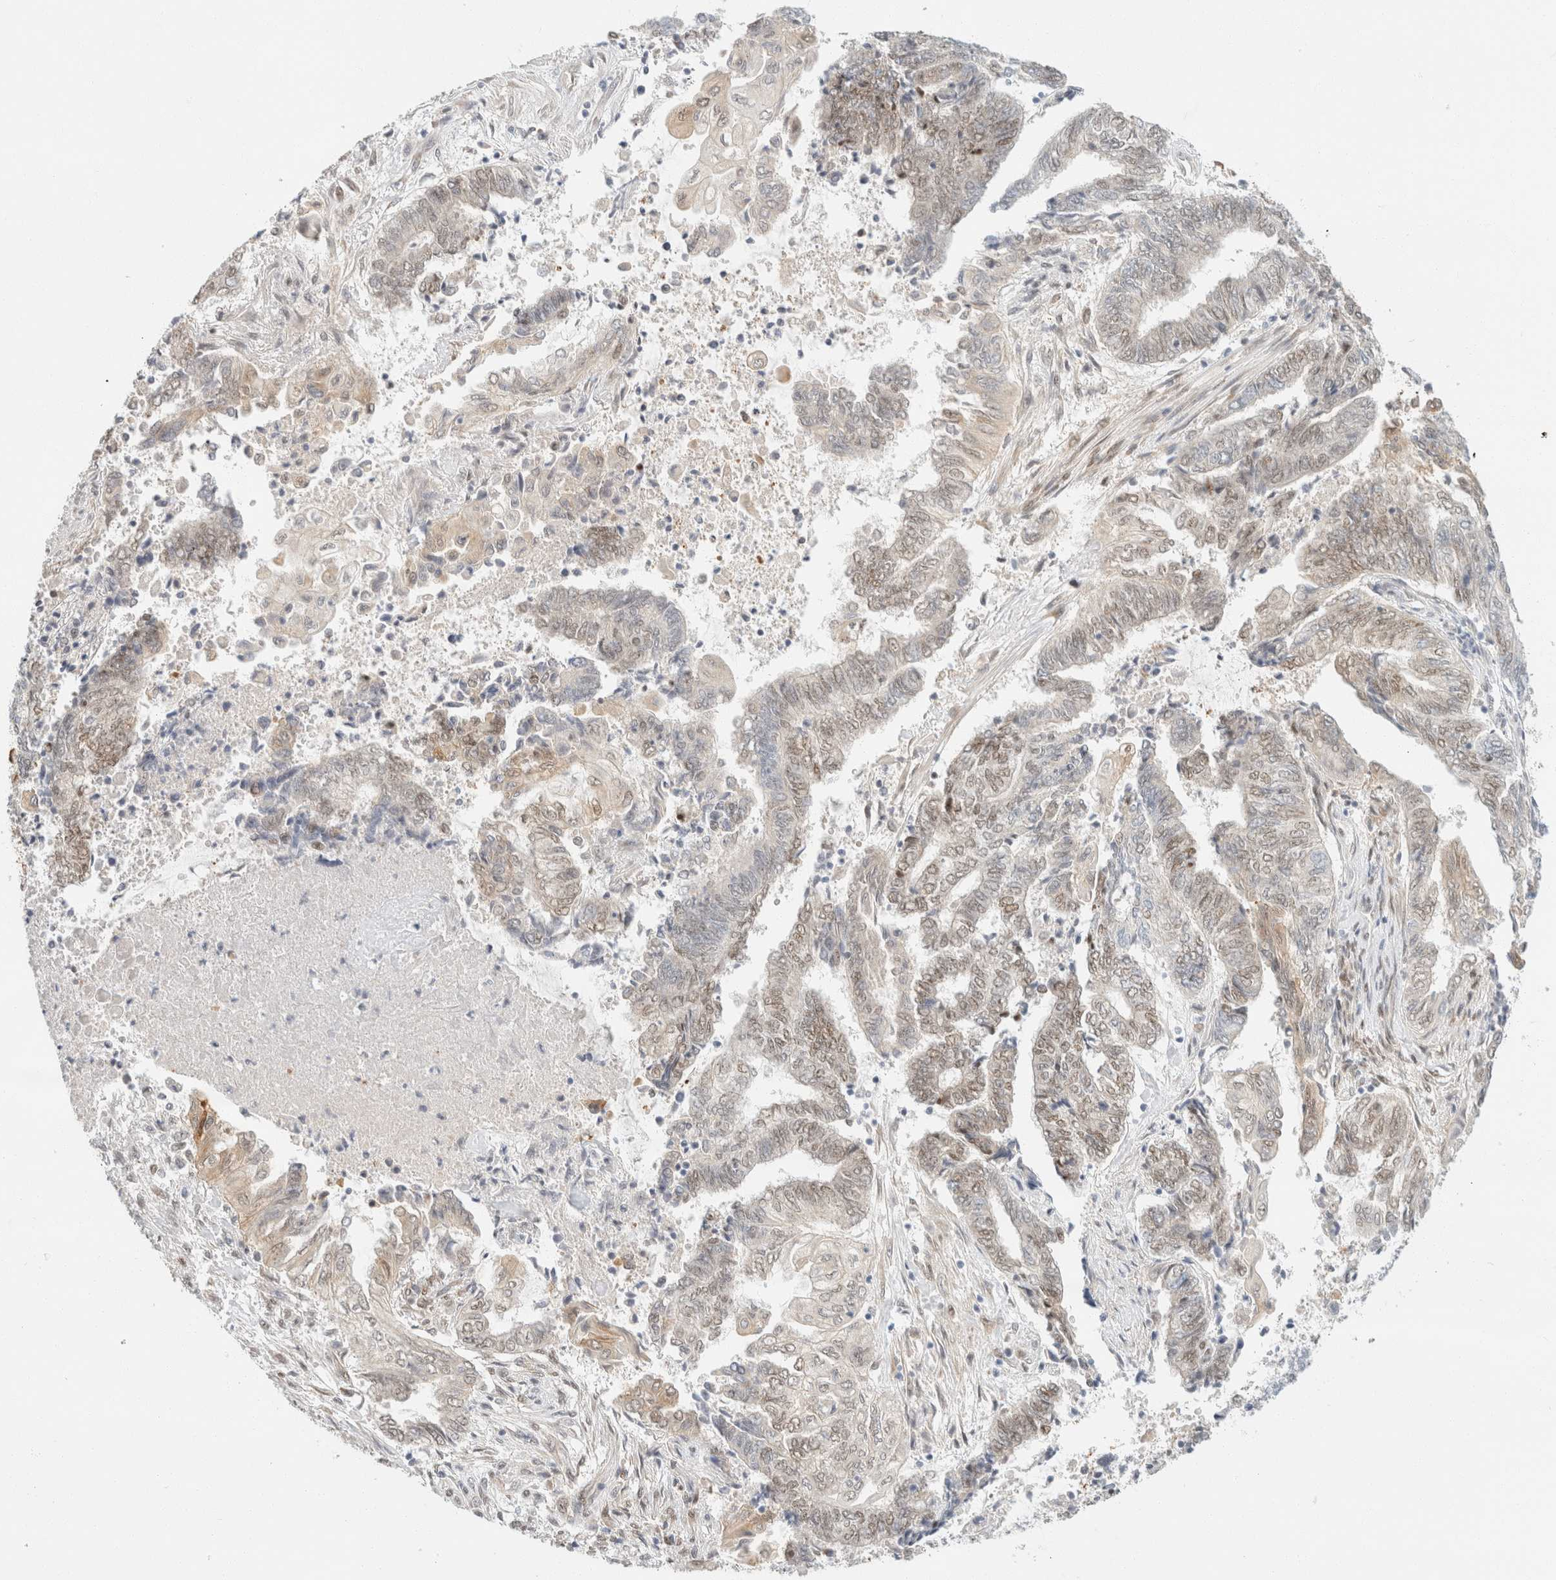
{"staining": {"intensity": "weak", "quantity": "<25%", "location": "nuclear"}, "tissue": "endometrial cancer", "cell_type": "Tumor cells", "image_type": "cancer", "snomed": [{"axis": "morphology", "description": "Adenocarcinoma, NOS"}, {"axis": "topography", "description": "Uterus"}, {"axis": "topography", "description": "Endometrium"}], "caption": "IHC histopathology image of endometrial cancer stained for a protein (brown), which shows no expression in tumor cells. Brightfield microscopy of immunohistochemistry (IHC) stained with DAB (3,3'-diaminobenzidine) (brown) and hematoxylin (blue), captured at high magnification.", "gene": "ZNF768", "patient": {"sex": "female", "age": 70}}